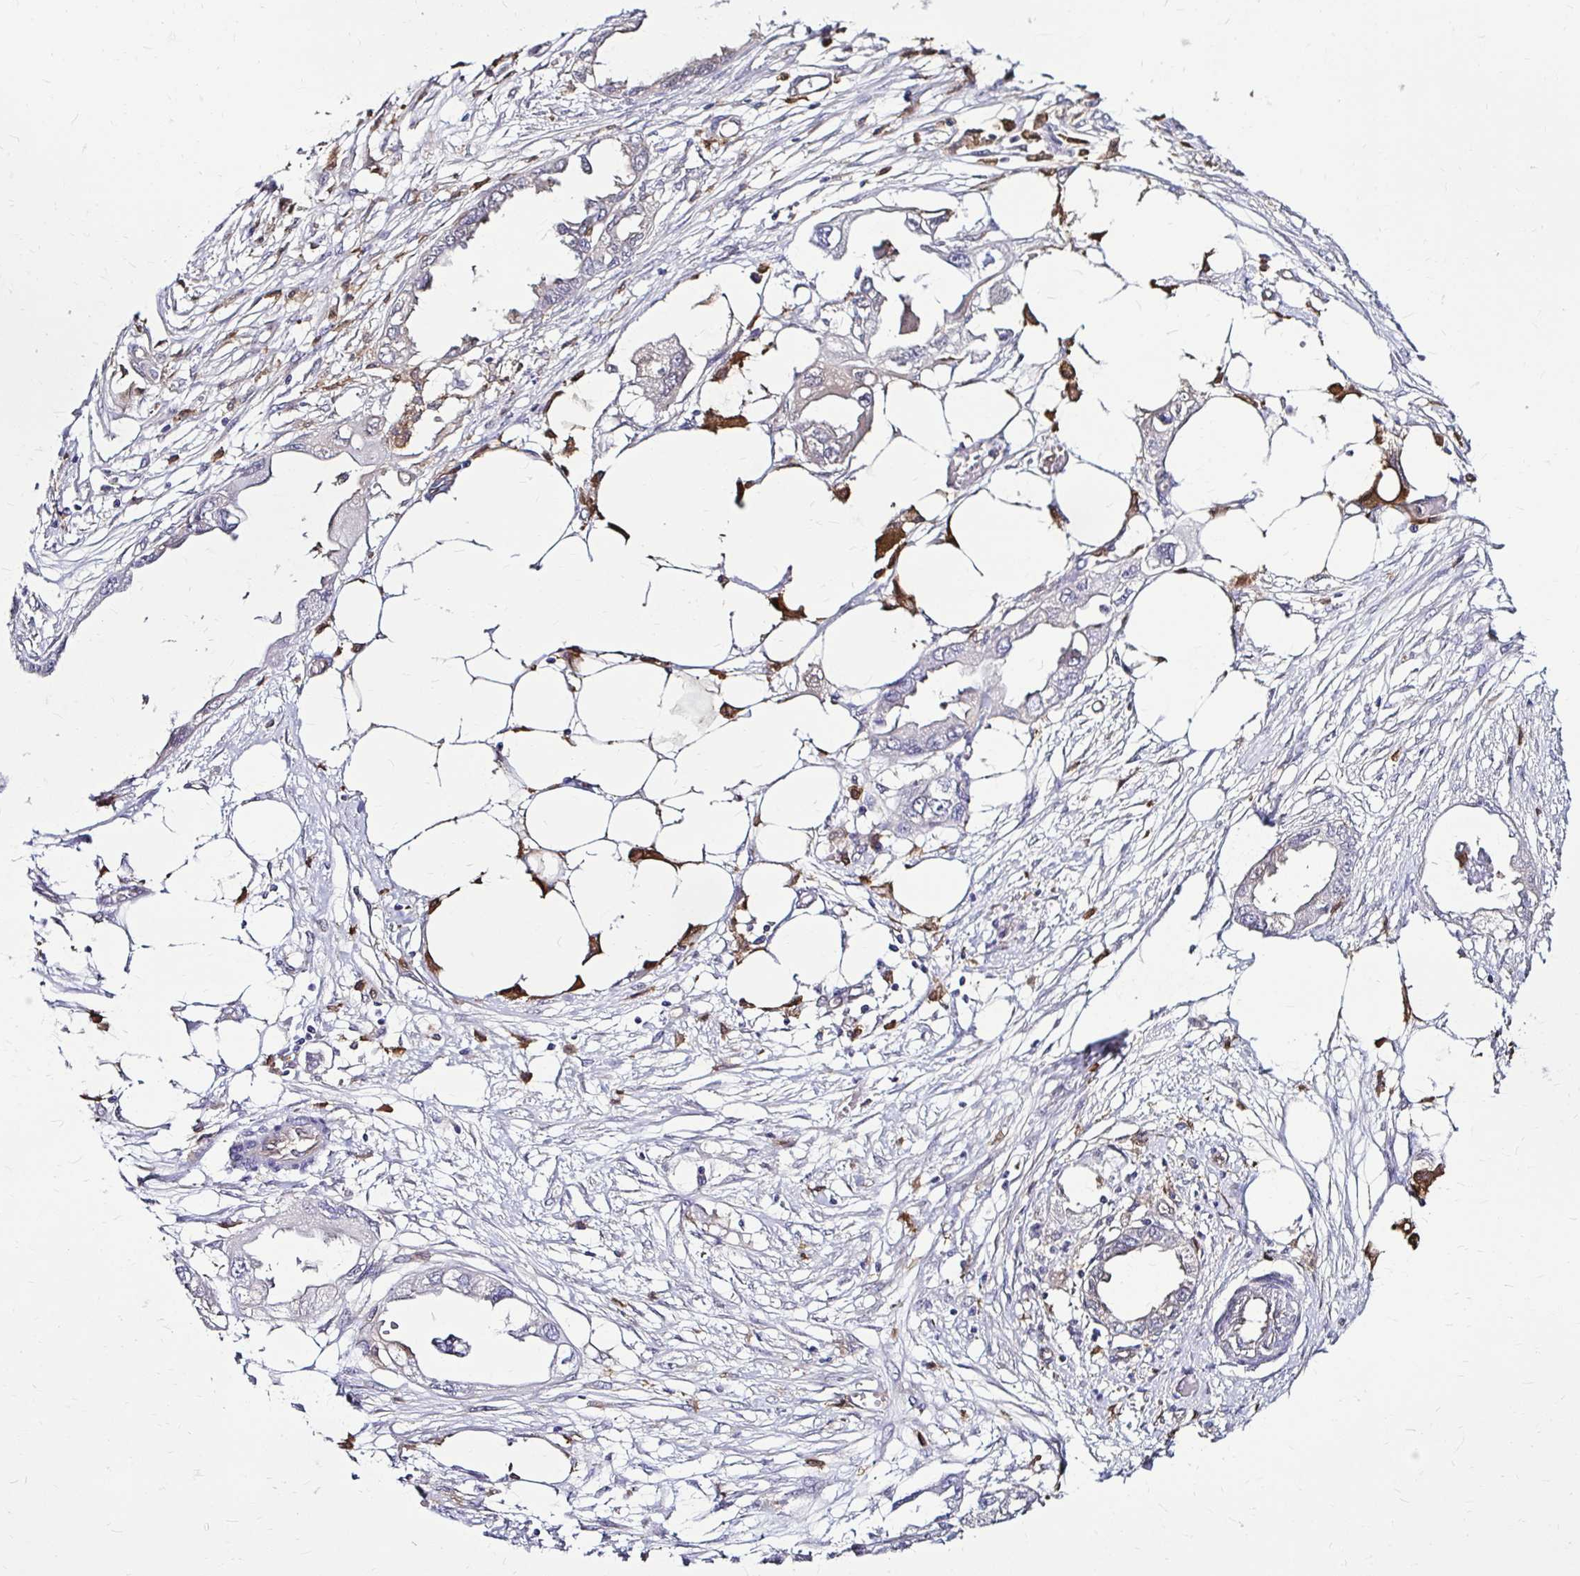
{"staining": {"intensity": "negative", "quantity": "none", "location": "none"}, "tissue": "endometrial cancer", "cell_type": "Tumor cells", "image_type": "cancer", "snomed": [{"axis": "morphology", "description": "Adenocarcinoma, NOS"}, {"axis": "morphology", "description": "Adenocarcinoma, metastatic, NOS"}, {"axis": "topography", "description": "Adipose tissue"}, {"axis": "topography", "description": "Endometrium"}], "caption": "This is a histopathology image of IHC staining of adenocarcinoma (endometrial), which shows no staining in tumor cells.", "gene": "IDH1", "patient": {"sex": "female", "age": 67}}